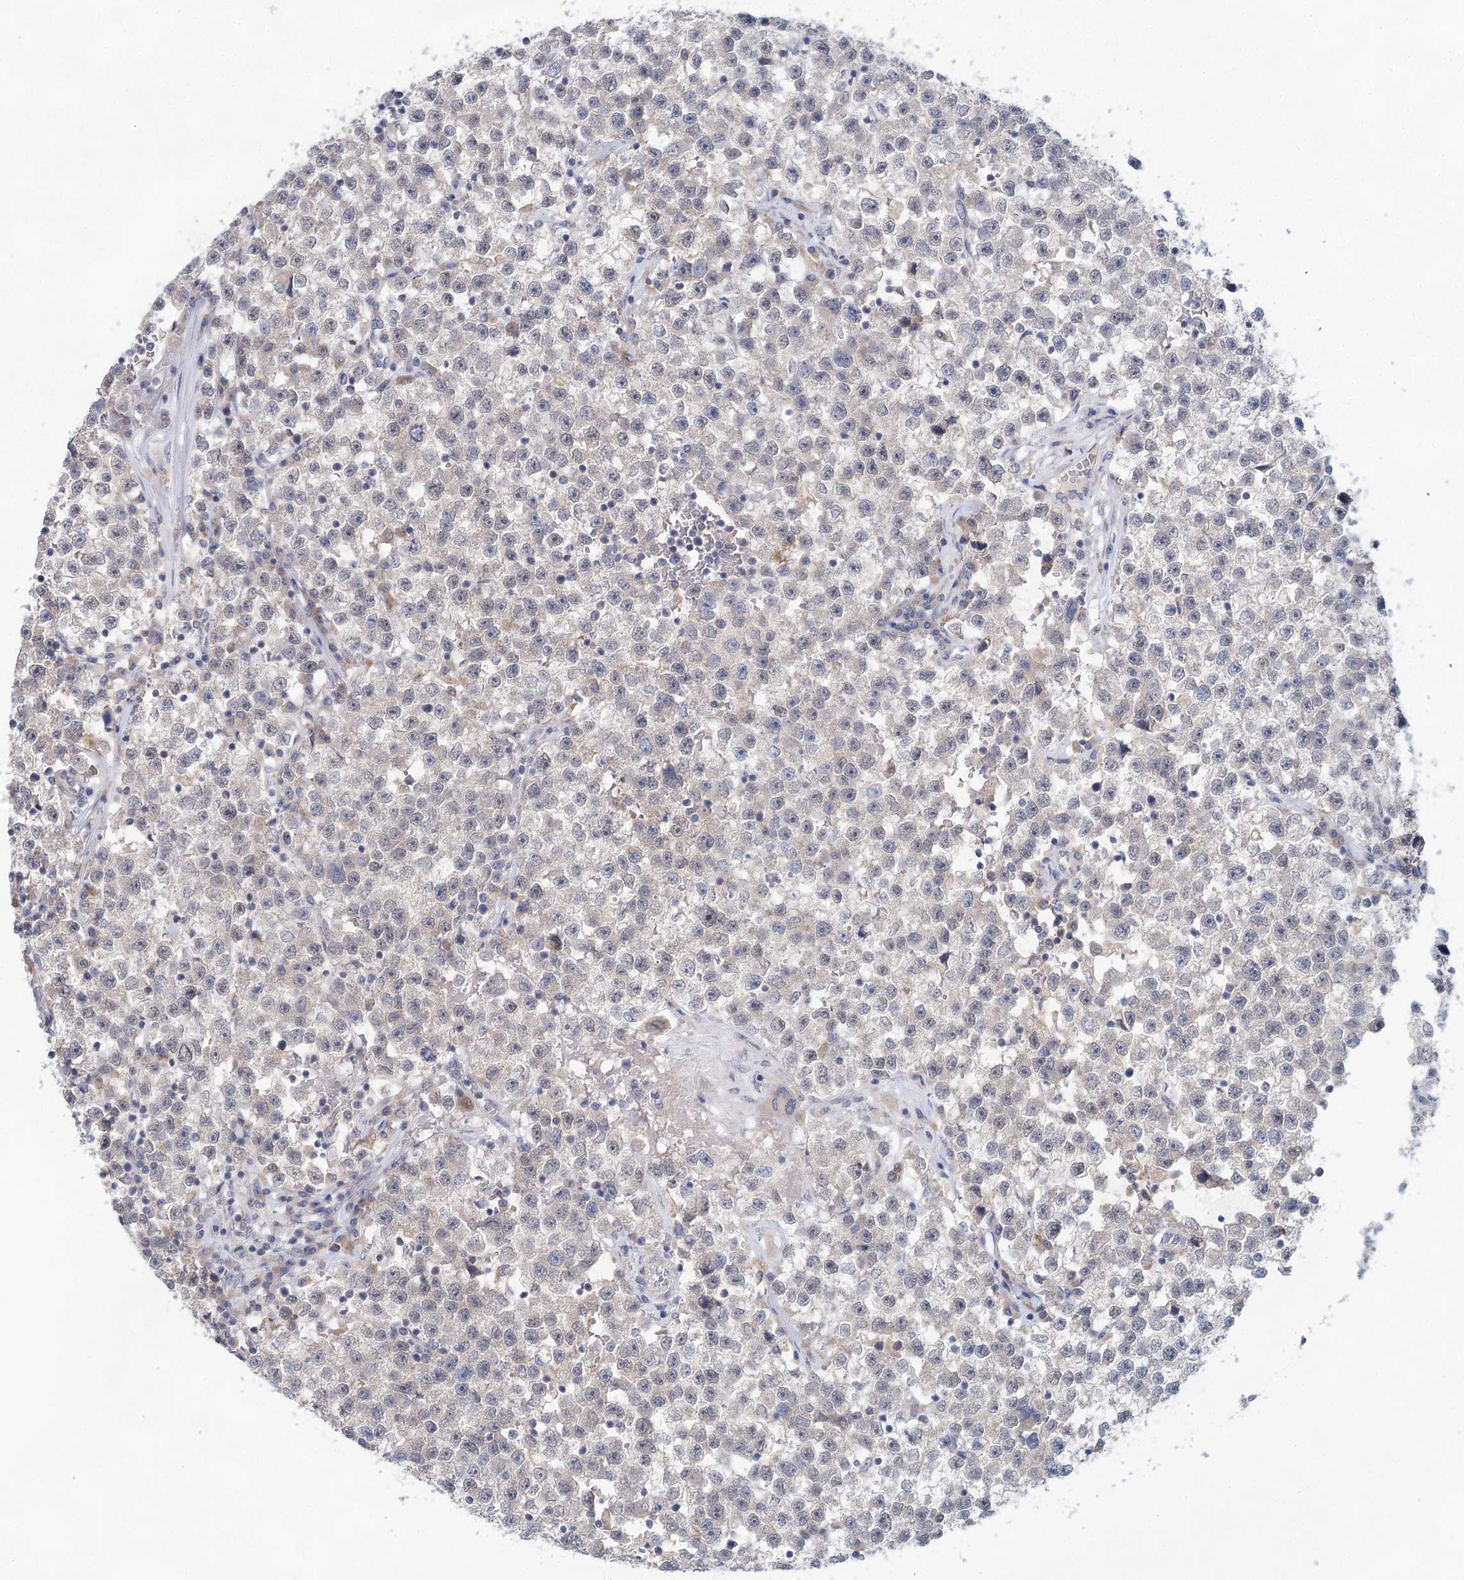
{"staining": {"intensity": "negative", "quantity": "none", "location": "none"}, "tissue": "testis cancer", "cell_type": "Tumor cells", "image_type": "cancer", "snomed": [{"axis": "morphology", "description": "Seminoma, NOS"}, {"axis": "topography", "description": "Testis"}], "caption": "This is a photomicrograph of immunohistochemistry (IHC) staining of seminoma (testis), which shows no staining in tumor cells.", "gene": "BLTP1", "patient": {"sex": "male", "age": 22}}